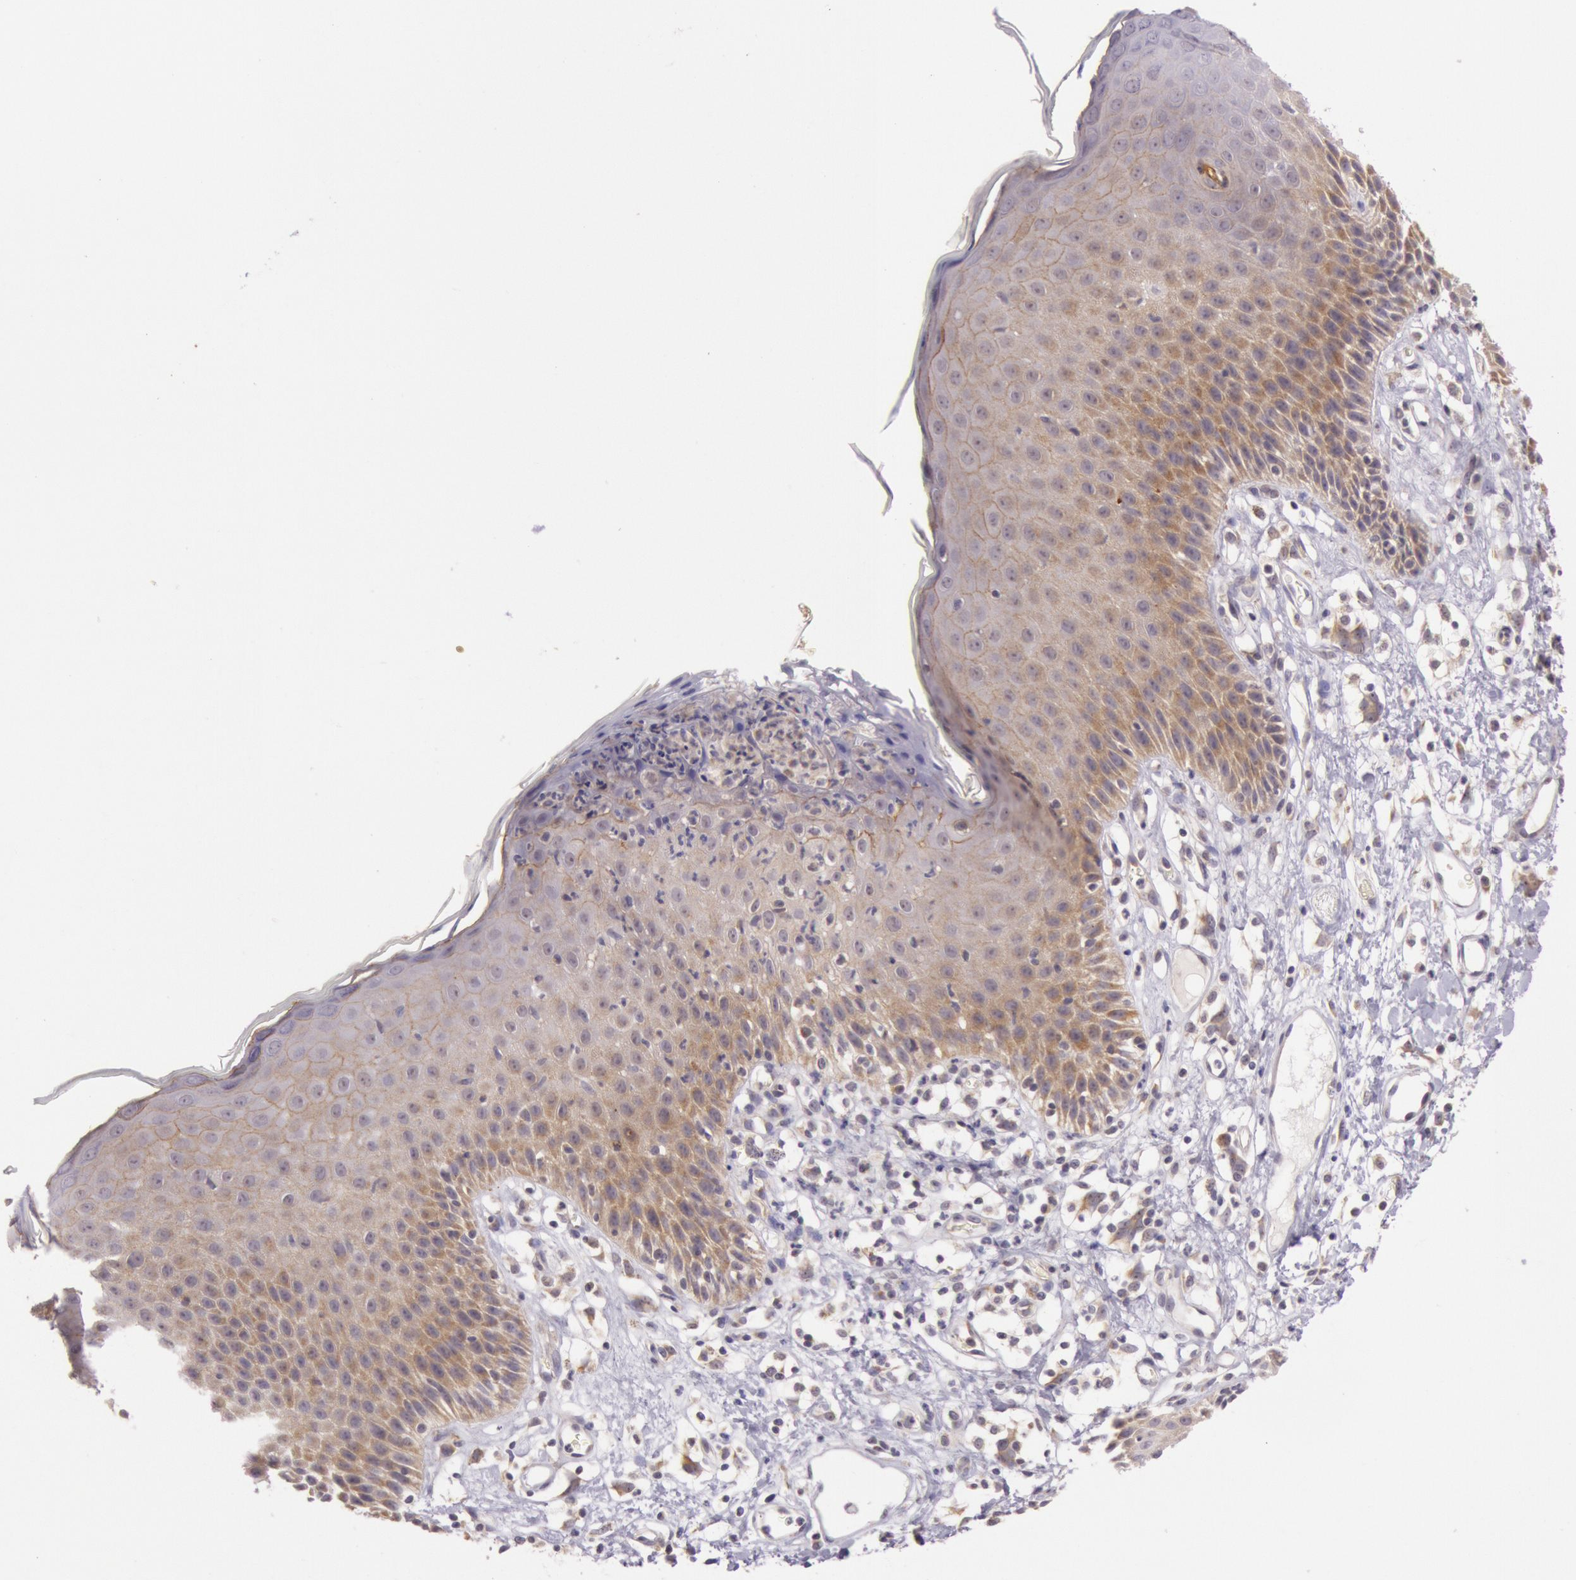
{"staining": {"intensity": "moderate", "quantity": ">75%", "location": "cytoplasmic/membranous,nuclear"}, "tissue": "skin", "cell_type": "Epidermal cells", "image_type": "normal", "snomed": [{"axis": "morphology", "description": "Normal tissue, NOS"}, {"axis": "topography", "description": "Vulva"}, {"axis": "topography", "description": "Peripheral nerve tissue"}], "caption": "Immunohistochemical staining of benign skin demonstrates medium levels of moderate cytoplasmic/membranous,nuclear positivity in approximately >75% of epidermal cells.", "gene": "CDK16", "patient": {"sex": "female", "age": 68}}